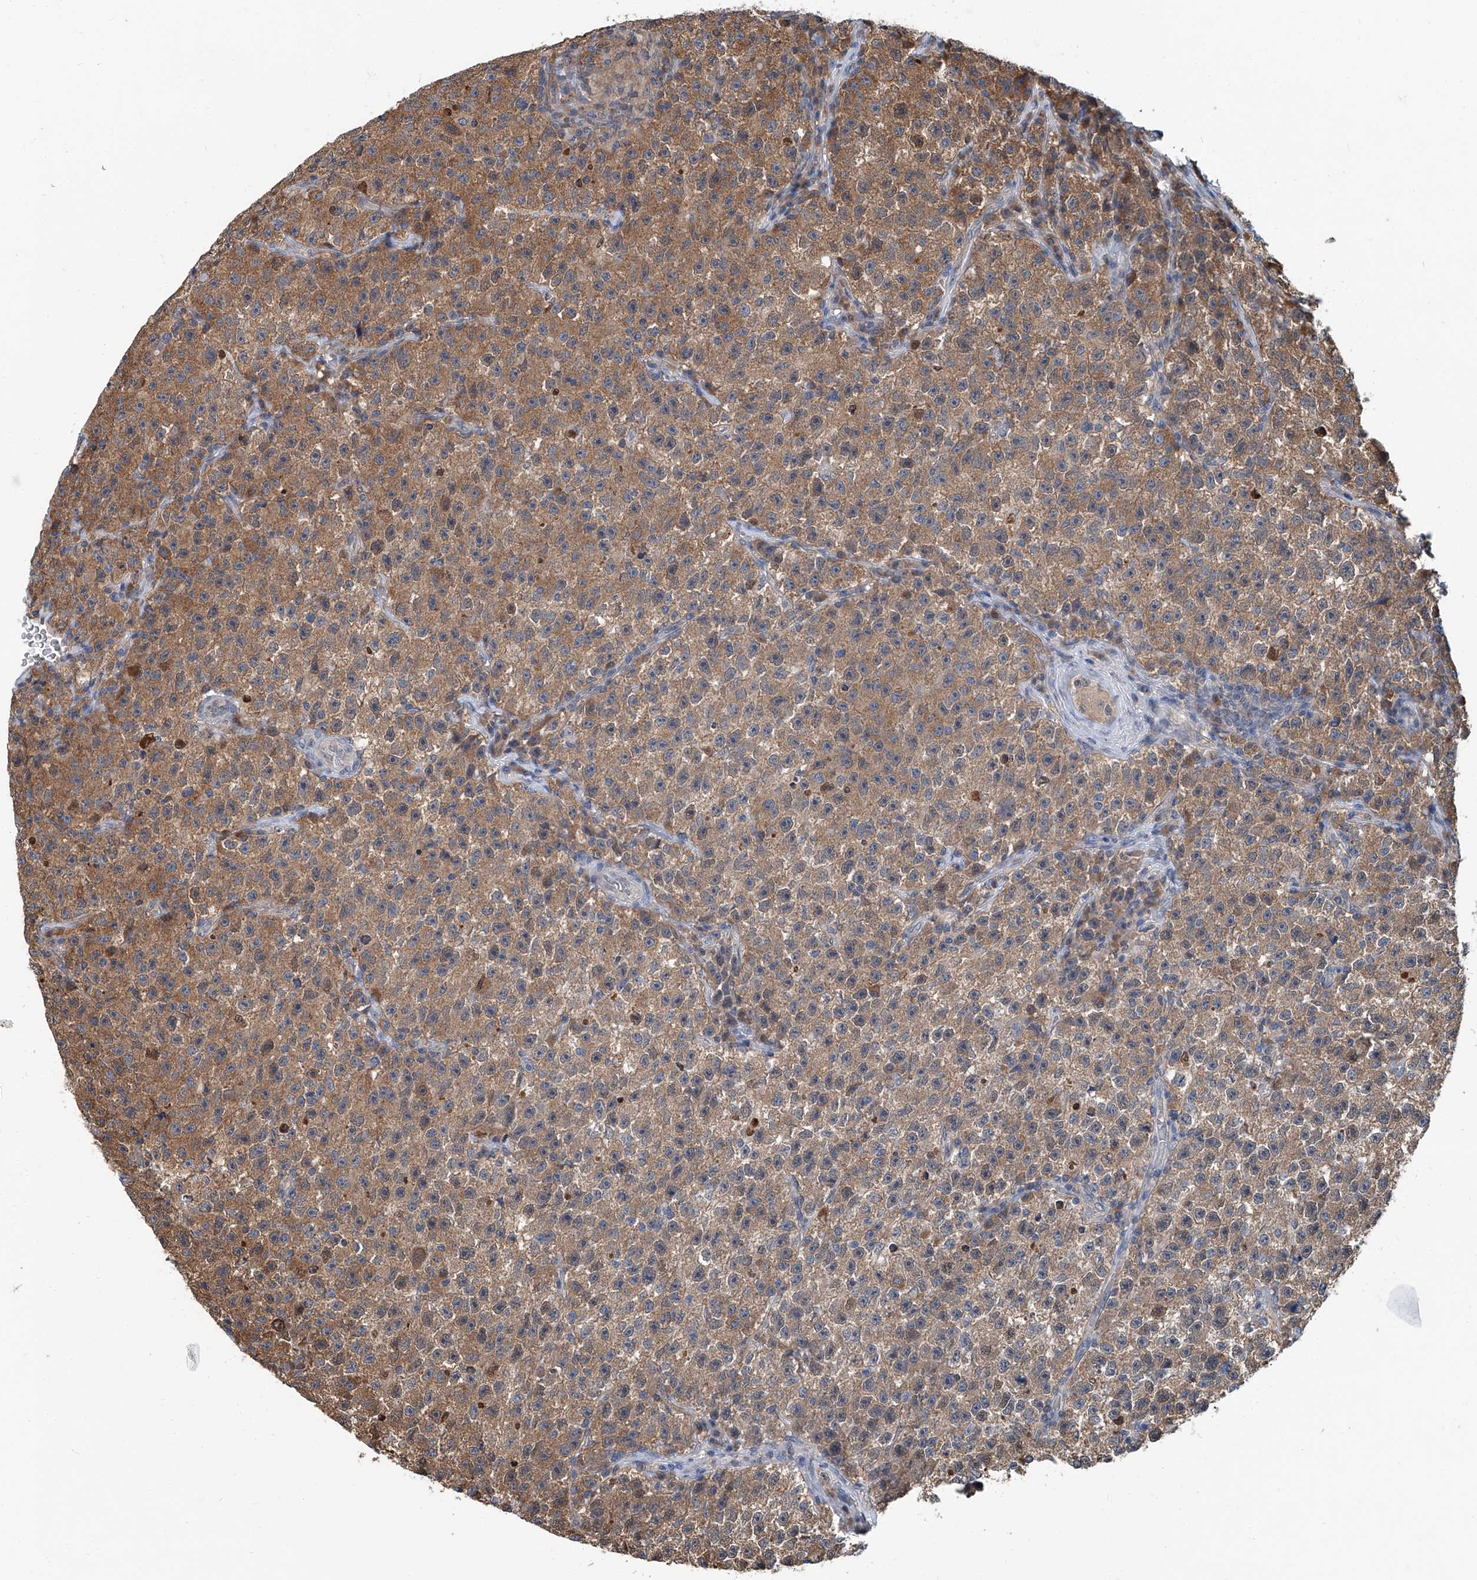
{"staining": {"intensity": "moderate", "quantity": ">75%", "location": "cytoplasmic/membranous"}, "tissue": "testis cancer", "cell_type": "Tumor cells", "image_type": "cancer", "snomed": [{"axis": "morphology", "description": "Seminoma, NOS"}, {"axis": "topography", "description": "Testis"}], "caption": "This is a histology image of IHC staining of testis cancer (seminoma), which shows moderate expression in the cytoplasmic/membranous of tumor cells.", "gene": "CLK1", "patient": {"sex": "male", "age": 22}}